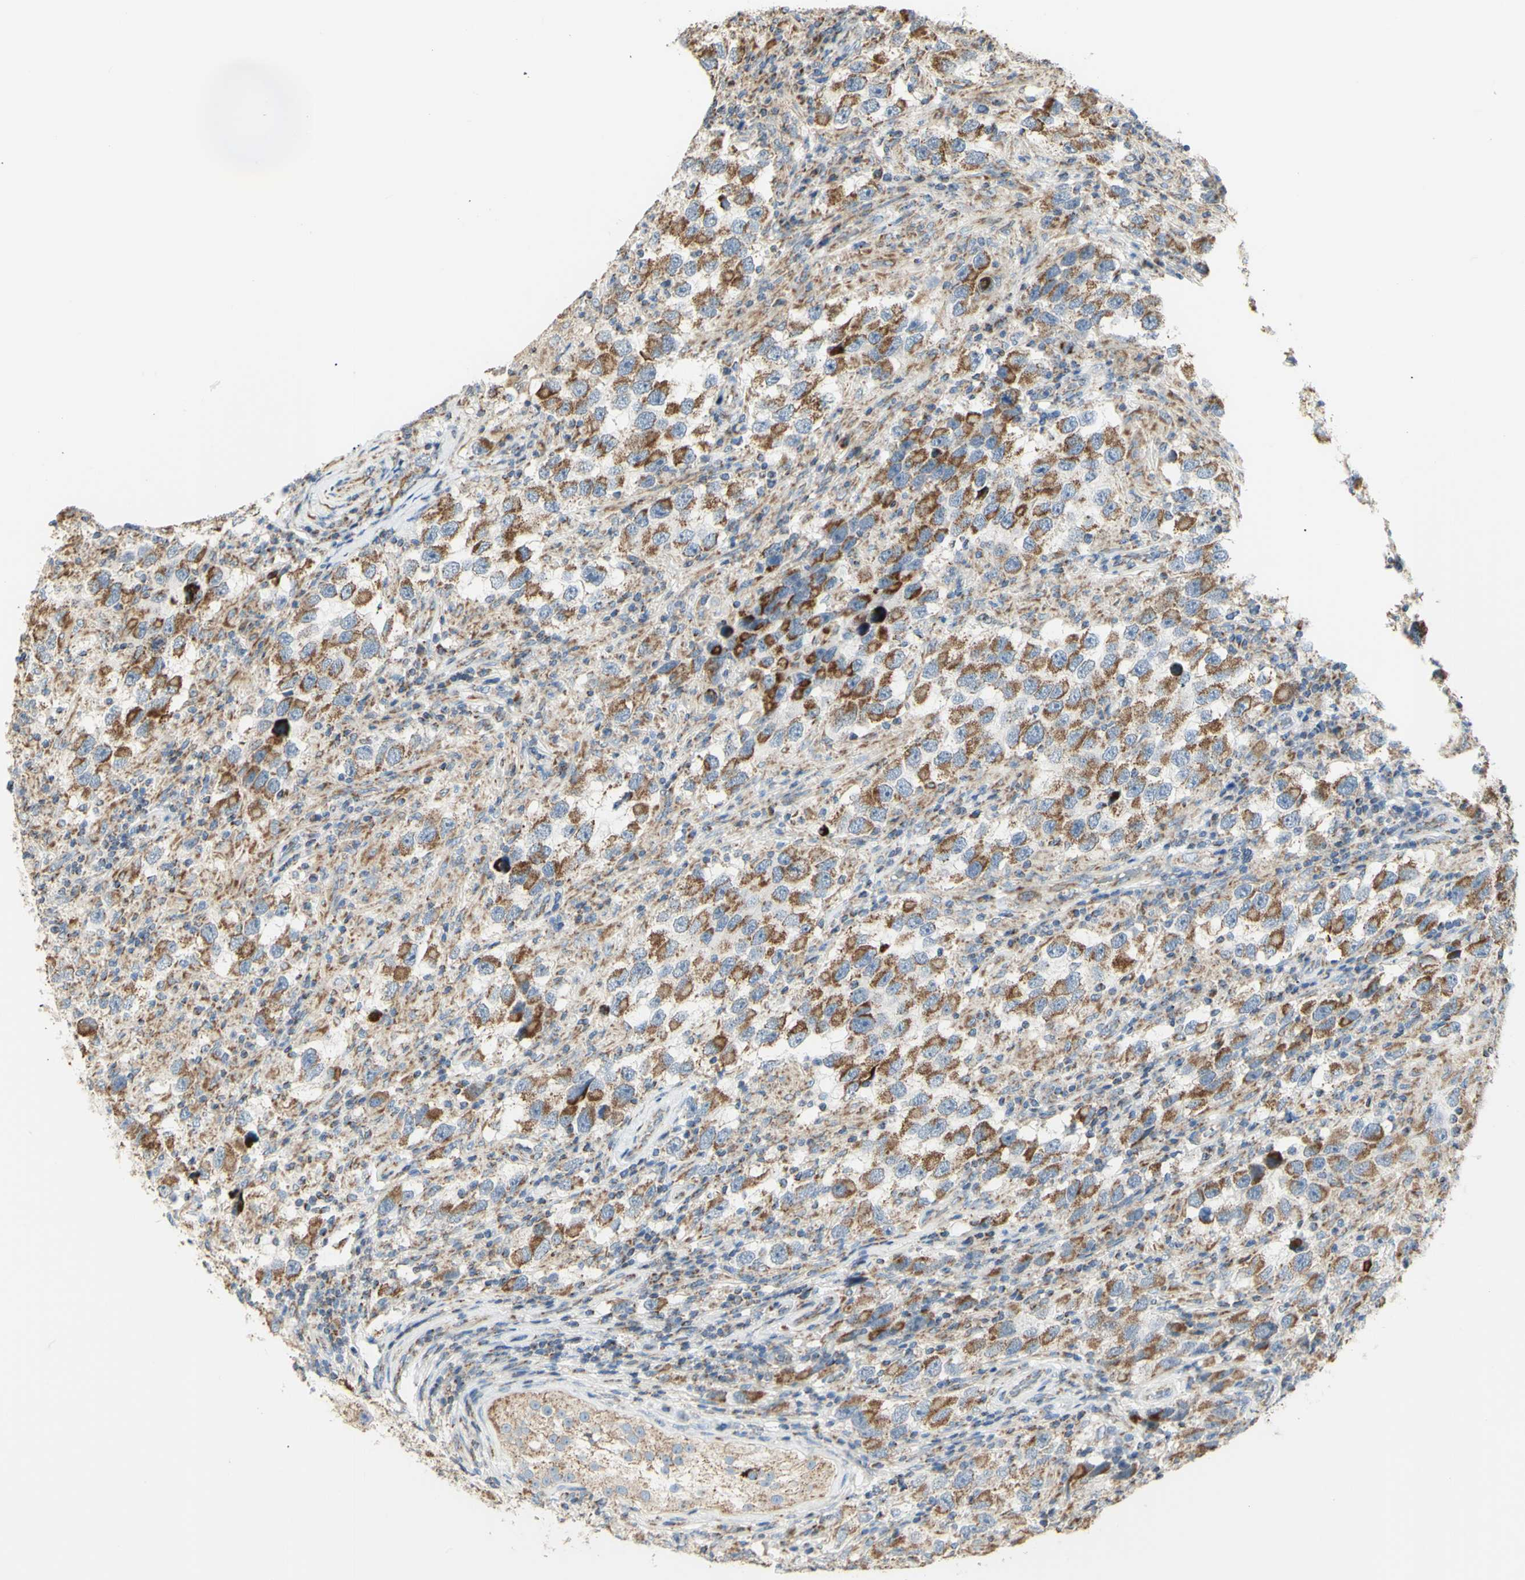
{"staining": {"intensity": "moderate", "quantity": ">75%", "location": "cytoplasmic/membranous"}, "tissue": "testis cancer", "cell_type": "Tumor cells", "image_type": "cancer", "snomed": [{"axis": "morphology", "description": "Carcinoma, Embryonal, NOS"}, {"axis": "topography", "description": "Testis"}], "caption": "This micrograph demonstrates testis cancer stained with IHC to label a protein in brown. The cytoplasmic/membranous of tumor cells show moderate positivity for the protein. Nuclei are counter-stained blue.", "gene": "LETM1", "patient": {"sex": "male", "age": 21}}